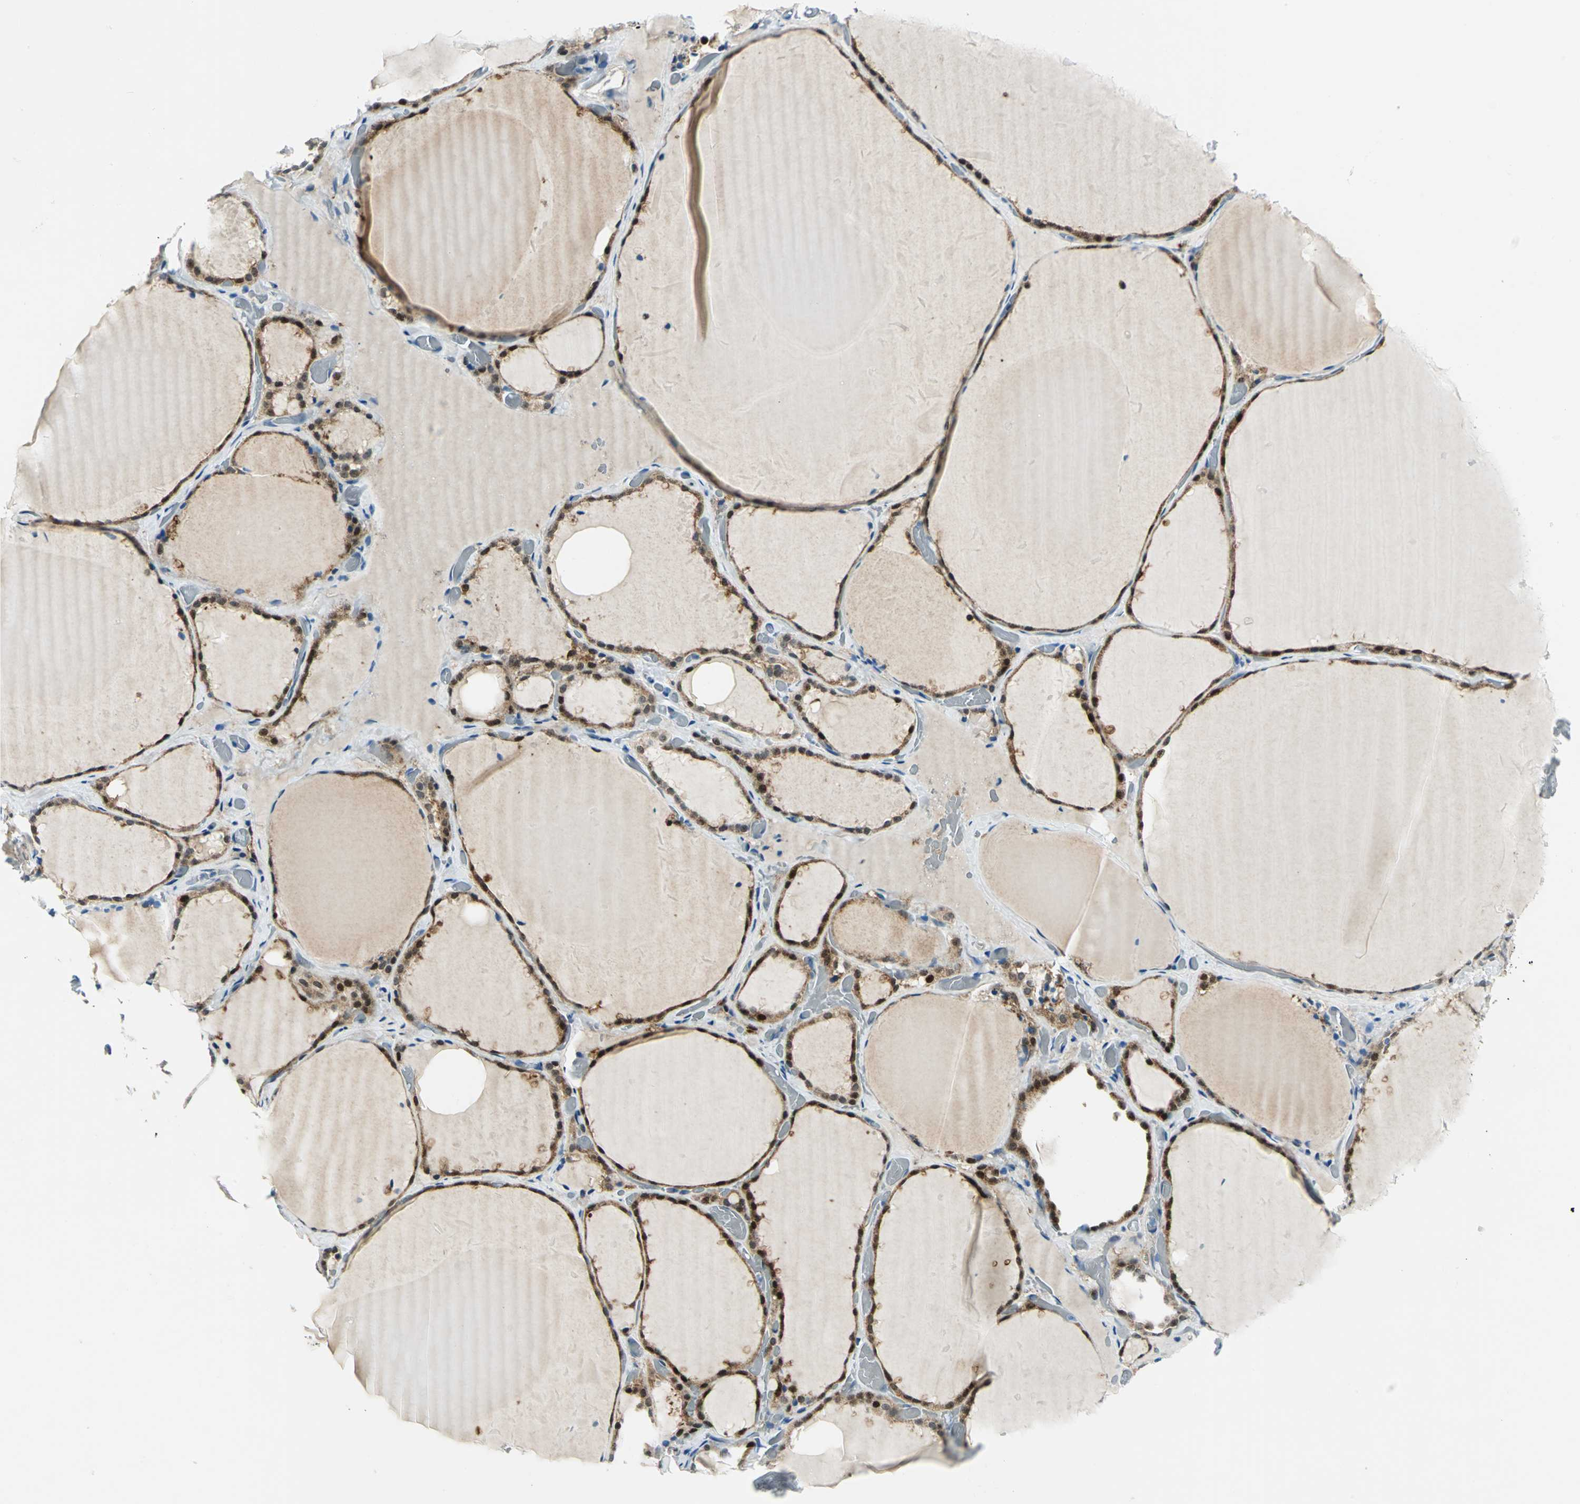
{"staining": {"intensity": "strong", "quantity": ">75%", "location": "cytoplasmic/membranous,nuclear"}, "tissue": "thyroid gland", "cell_type": "Glandular cells", "image_type": "normal", "snomed": [{"axis": "morphology", "description": "Normal tissue, NOS"}, {"axis": "topography", "description": "Thyroid gland"}], "caption": "Protein staining of benign thyroid gland demonstrates strong cytoplasmic/membranous,nuclear staining in about >75% of glandular cells. Using DAB (3,3'-diaminobenzidine) (brown) and hematoxylin (blue) stains, captured at high magnification using brightfield microscopy.", "gene": "AKR1A1", "patient": {"sex": "female", "age": 22}}